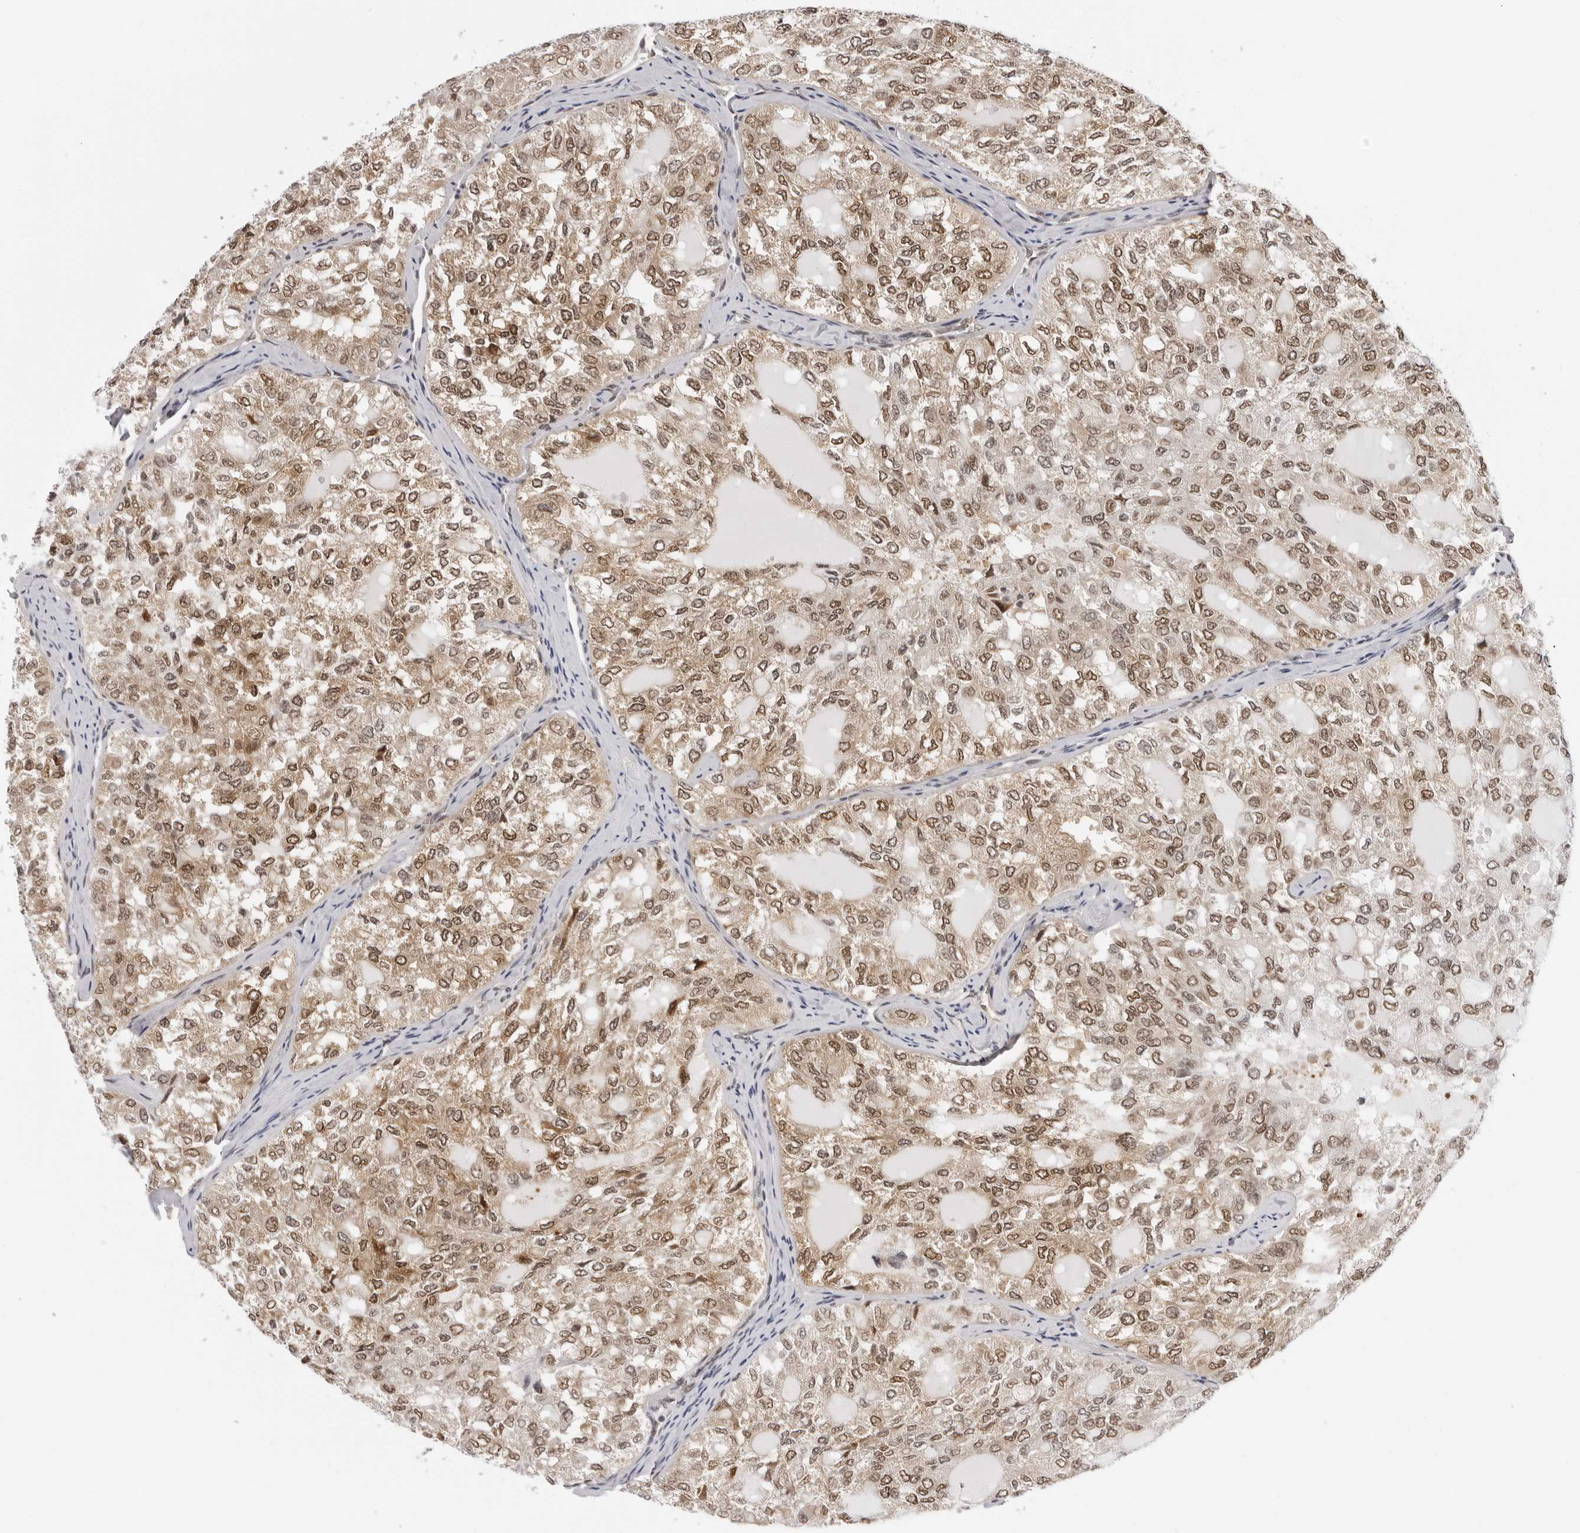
{"staining": {"intensity": "moderate", "quantity": ">75%", "location": "nuclear"}, "tissue": "thyroid cancer", "cell_type": "Tumor cells", "image_type": "cancer", "snomed": [{"axis": "morphology", "description": "Follicular adenoma carcinoma, NOS"}, {"axis": "topography", "description": "Thyroid gland"}], "caption": "The immunohistochemical stain shows moderate nuclear positivity in tumor cells of follicular adenoma carcinoma (thyroid) tissue.", "gene": "WDR77", "patient": {"sex": "male", "age": 75}}